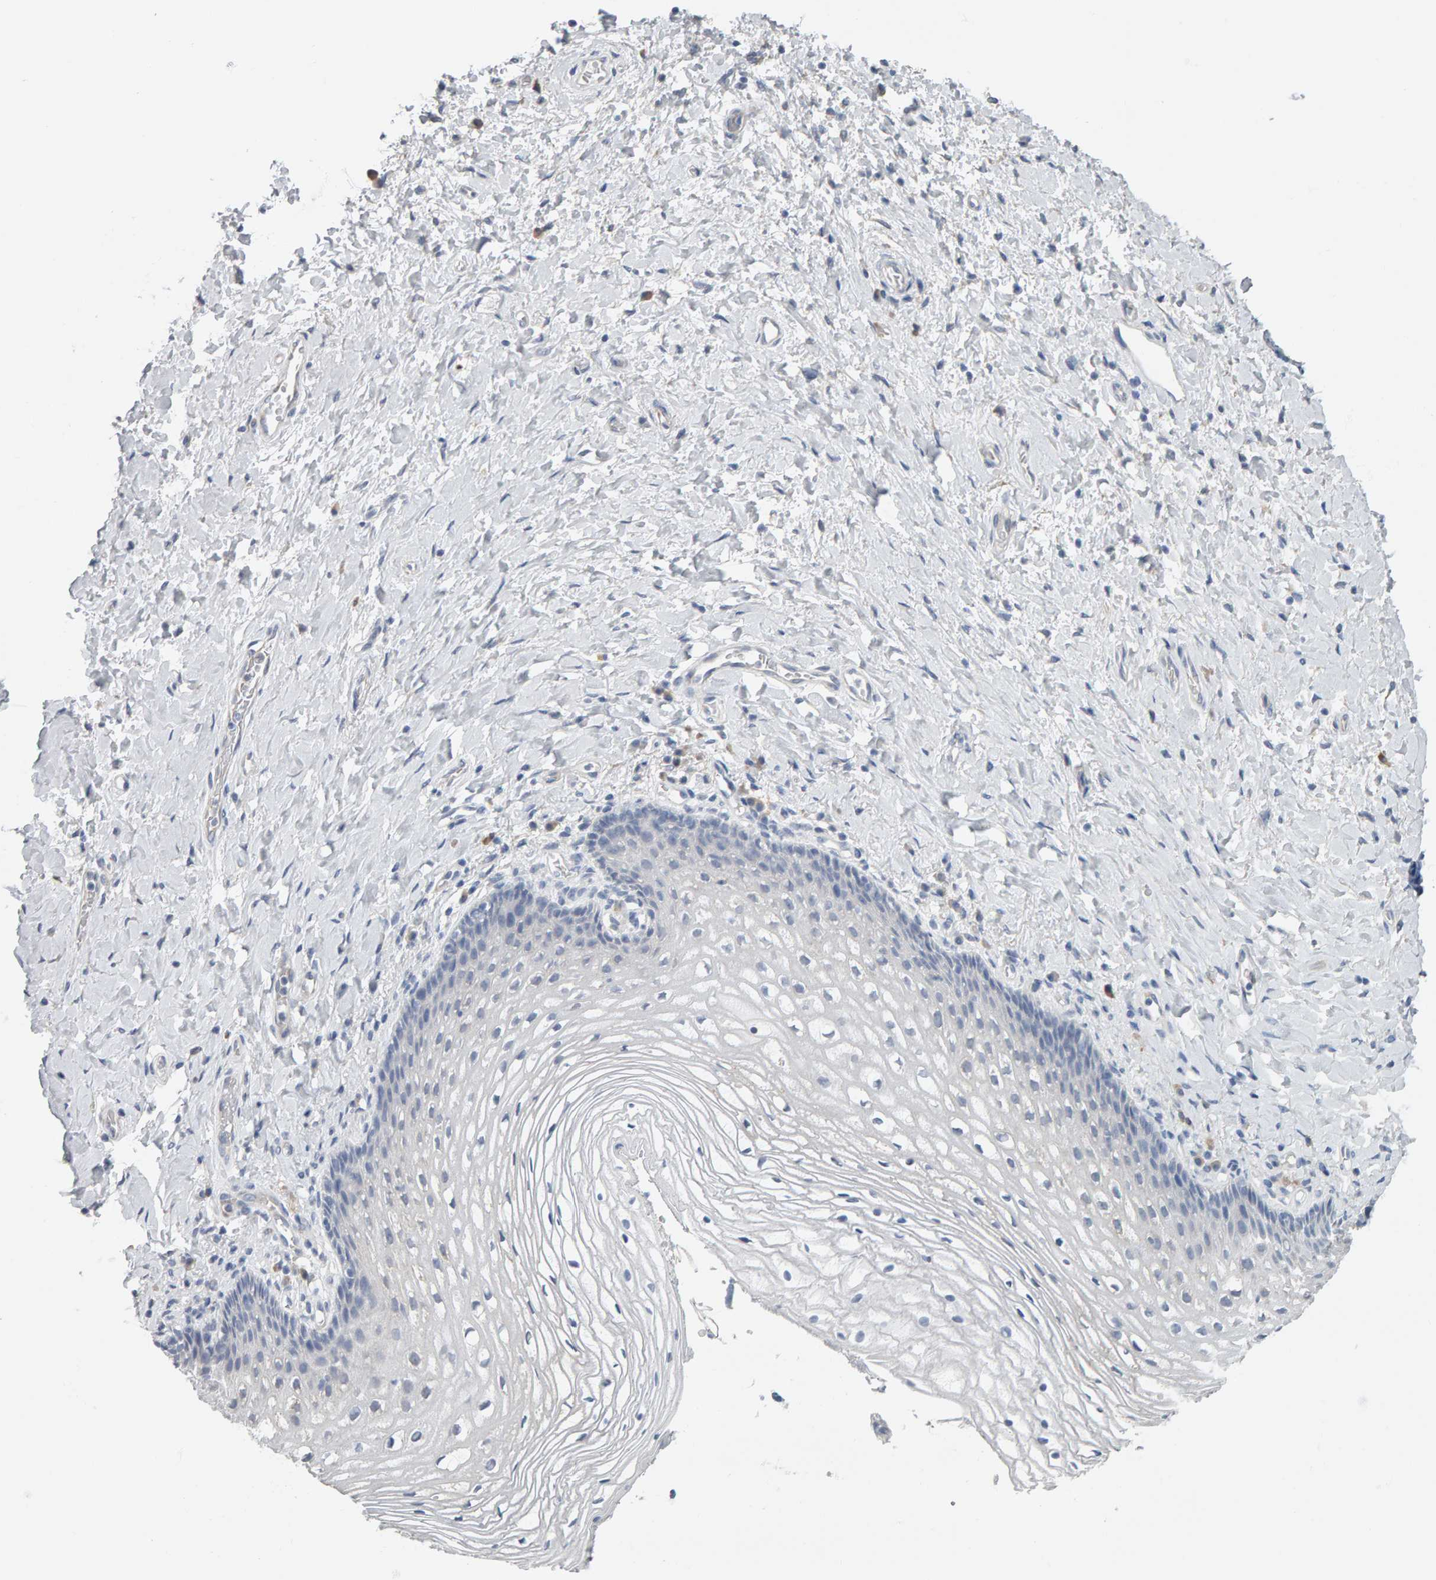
{"staining": {"intensity": "negative", "quantity": "none", "location": "none"}, "tissue": "vagina", "cell_type": "Squamous epithelial cells", "image_type": "normal", "snomed": [{"axis": "morphology", "description": "Normal tissue, NOS"}, {"axis": "topography", "description": "Vagina"}], "caption": "This histopathology image is of normal vagina stained with IHC to label a protein in brown with the nuclei are counter-stained blue. There is no expression in squamous epithelial cells. (Stains: DAB (3,3'-diaminobenzidine) immunohistochemistry (IHC) with hematoxylin counter stain, Microscopy: brightfield microscopy at high magnification).", "gene": "ADHFE1", "patient": {"sex": "female", "age": 60}}